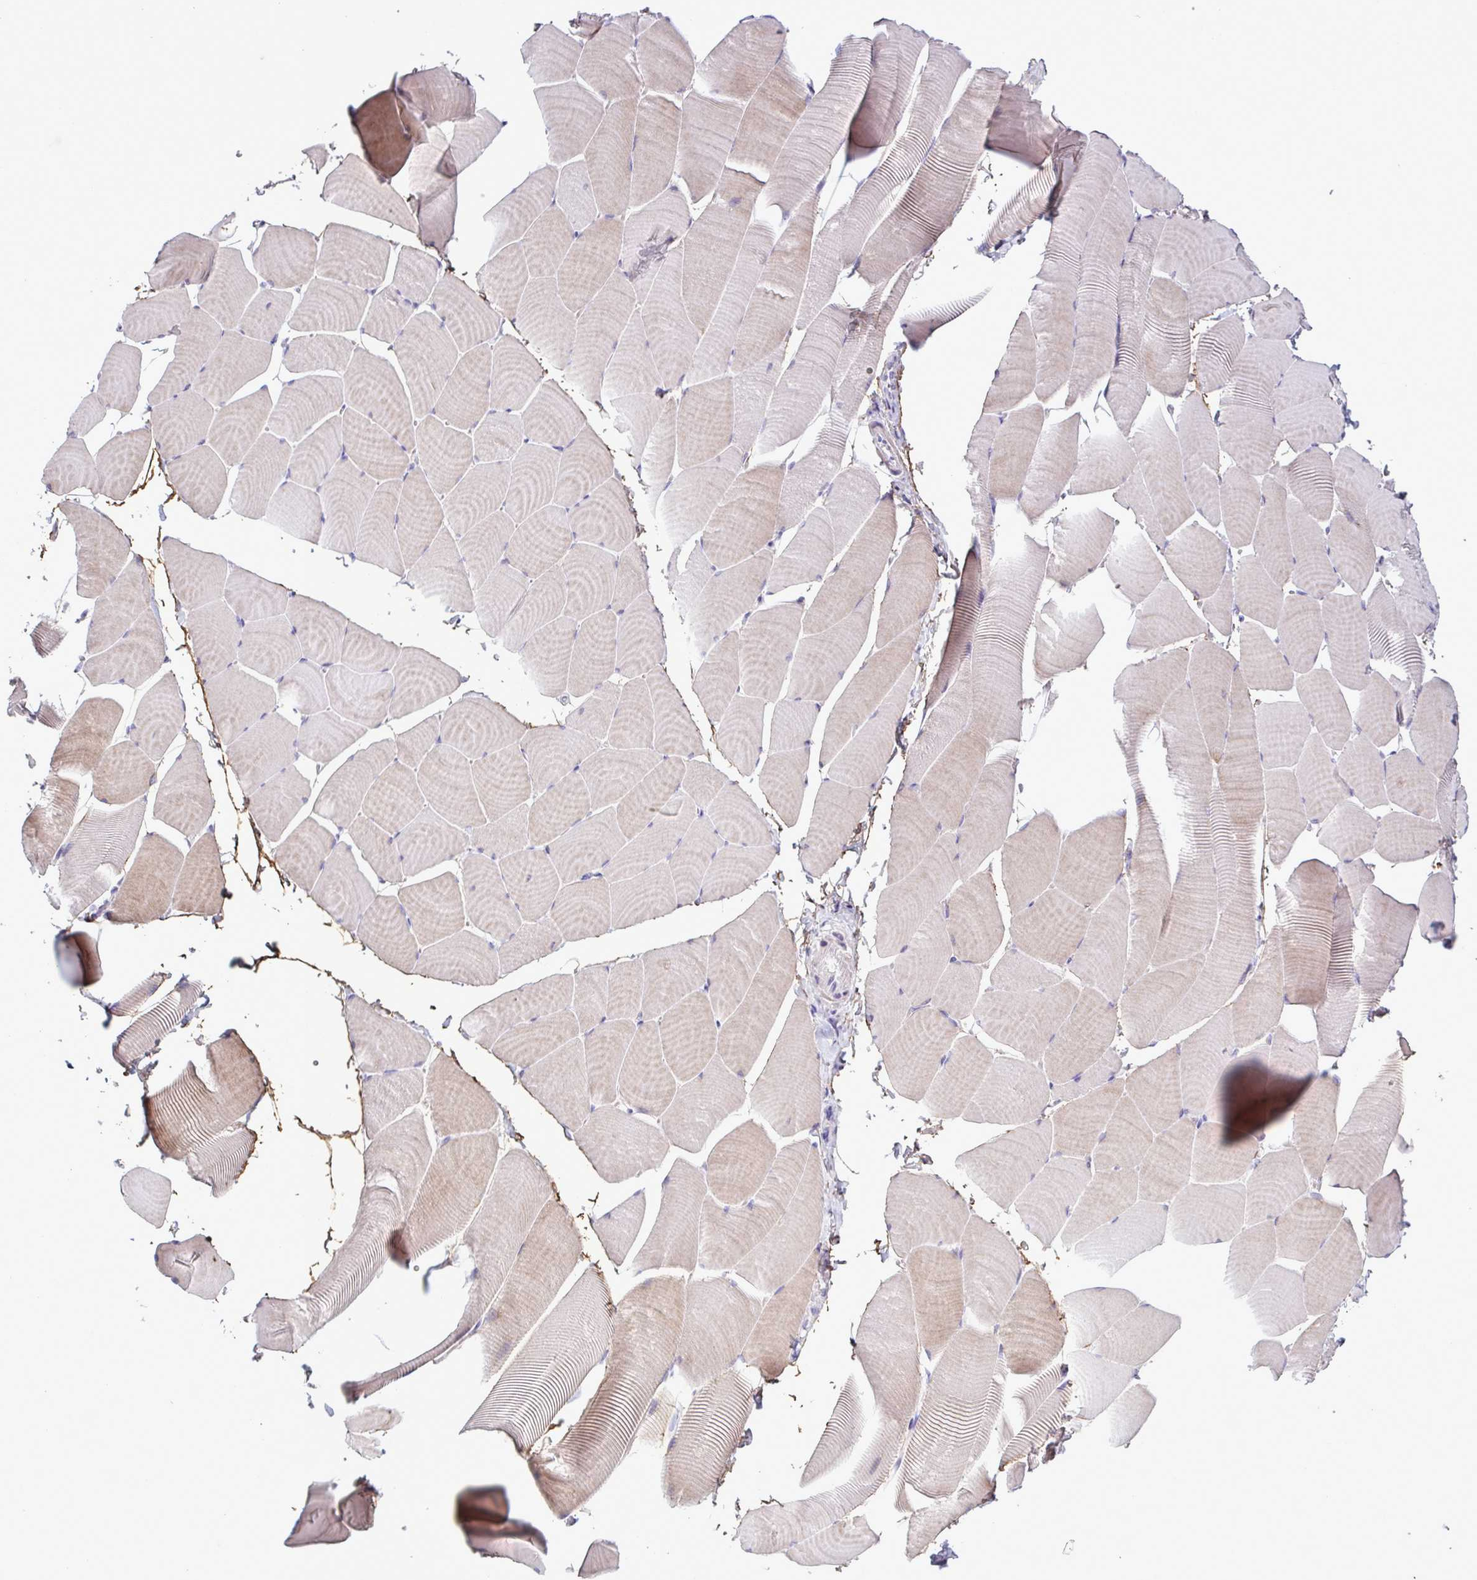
{"staining": {"intensity": "weak", "quantity": "<25%", "location": "cytoplasmic/membranous"}, "tissue": "skeletal muscle", "cell_type": "Myocytes", "image_type": "normal", "snomed": [{"axis": "morphology", "description": "Normal tissue, NOS"}, {"axis": "topography", "description": "Skeletal muscle"}], "caption": "High magnification brightfield microscopy of benign skeletal muscle stained with DAB (brown) and counterstained with hematoxylin (blue): myocytes show no significant expression.", "gene": "F13B", "patient": {"sex": "male", "age": 25}}